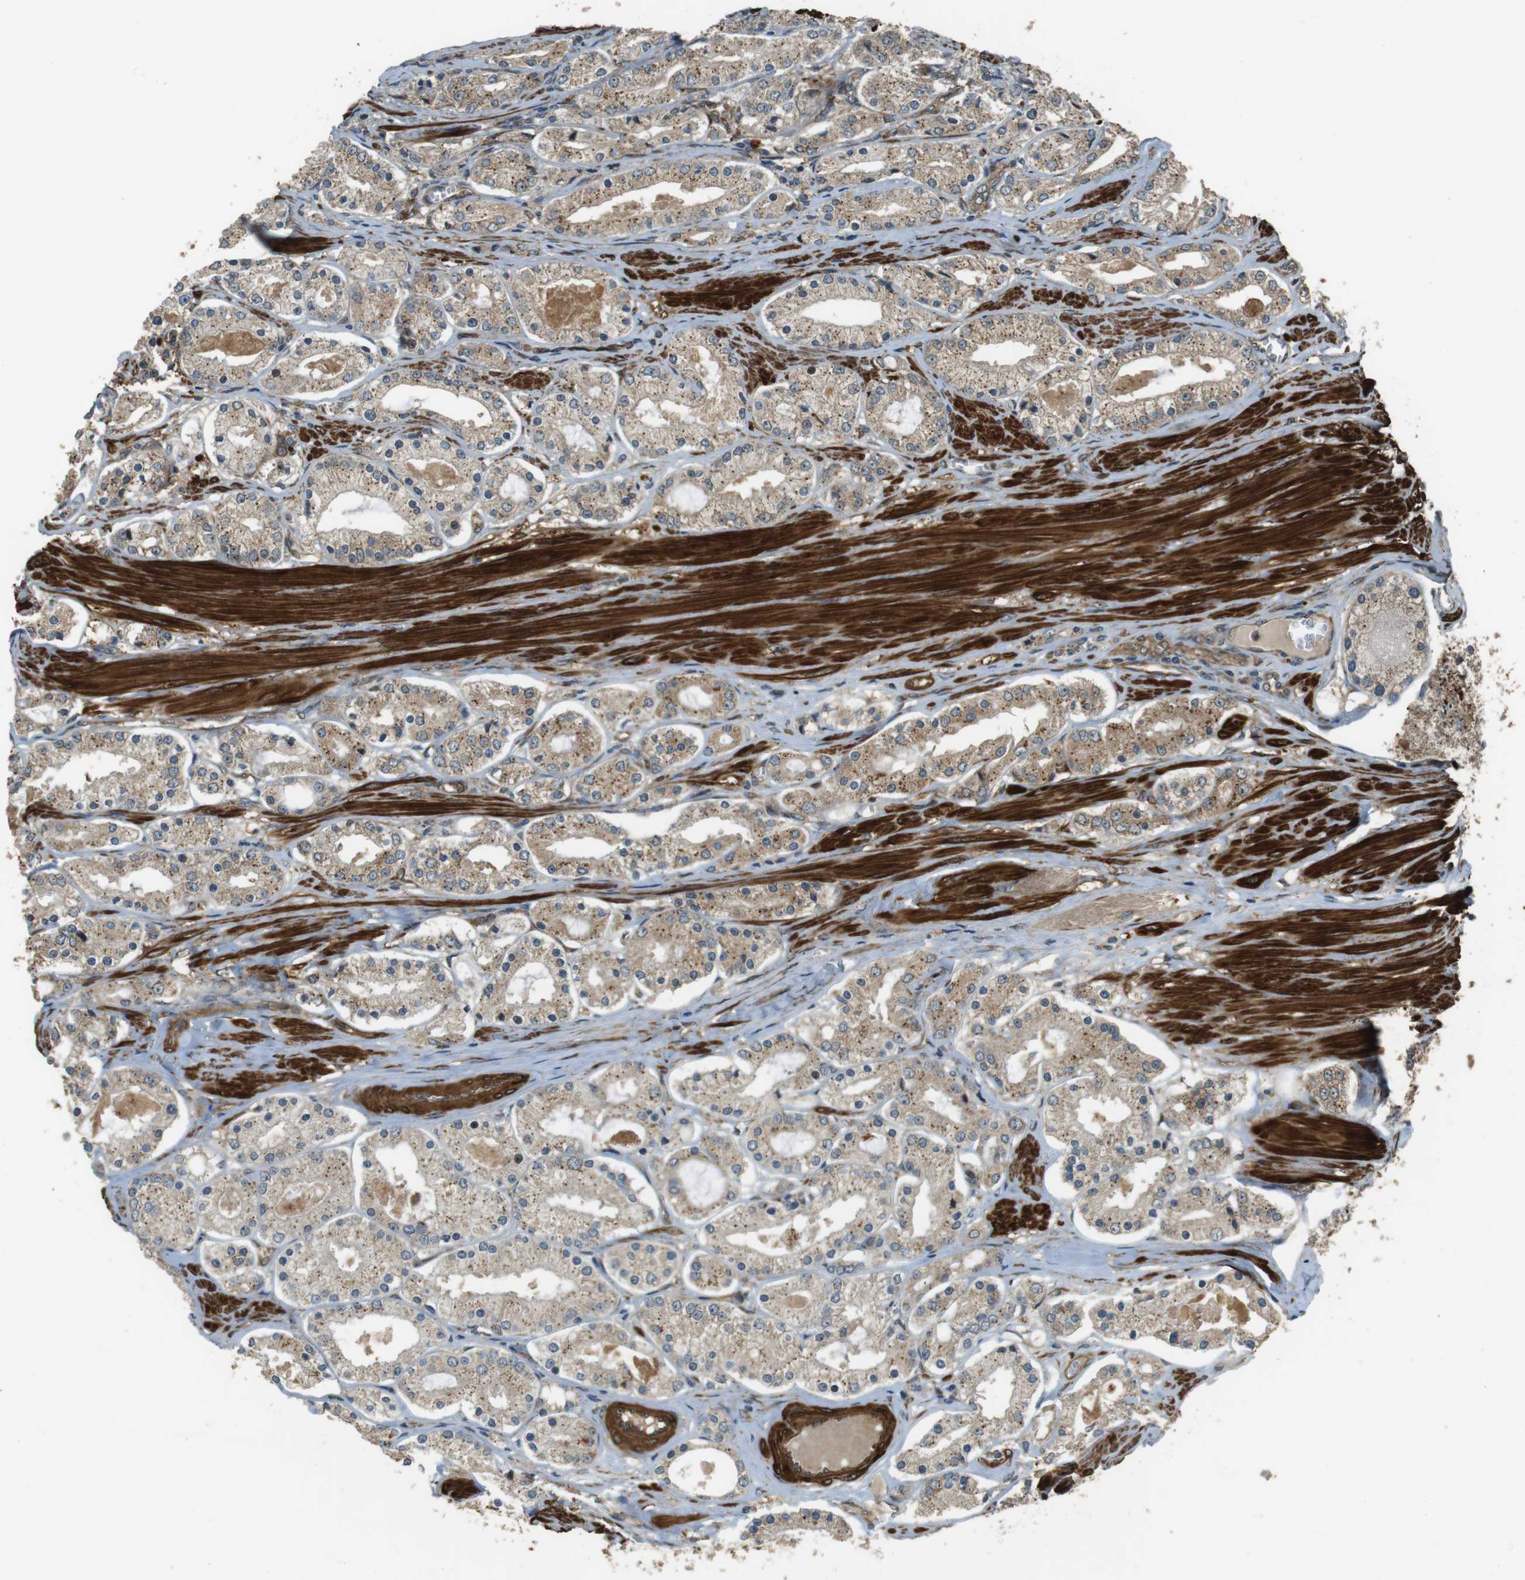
{"staining": {"intensity": "weak", "quantity": ">75%", "location": "cytoplasmic/membranous"}, "tissue": "prostate cancer", "cell_type": "Tumor cells", "image_type": "cancer", "snomed": [{"axis": "morphology", "description": "Adenocarcinoma, High grade"}, {"axis": "topography", "description": "Prostate"}], "caption": "Prostate cancer stained with DAB (3,3'-diaminobenzidine) immunohistochemistry (IHC) exhibits low levels of weak cytoplasmic/membranous staining in about >75% of tumor cells.", "gene": "MSRB3", "patient": {"sex": "male", "age": 66}}